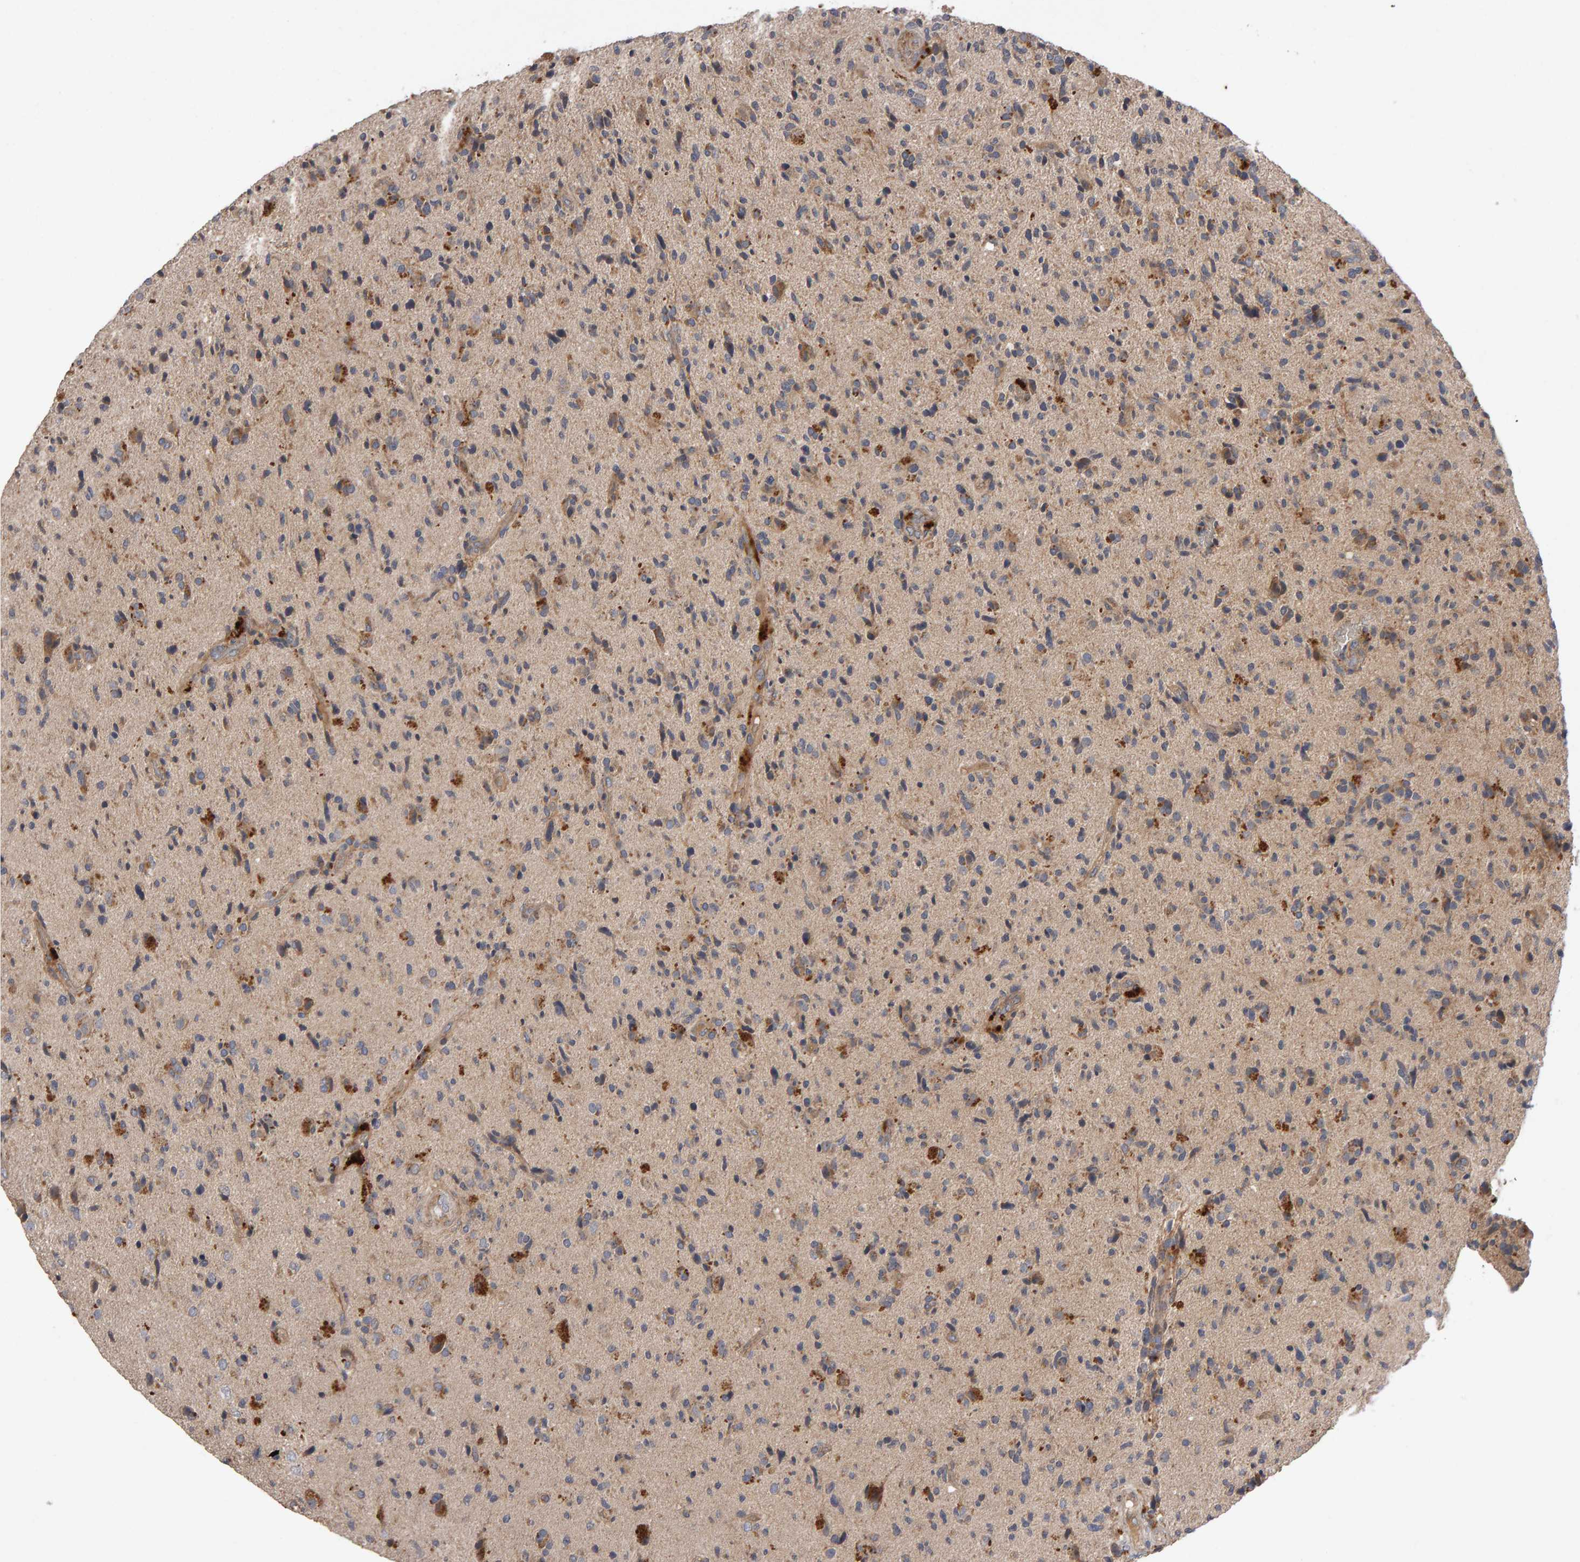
{"staining": {"intensity": "weak", "quantity": "25%-75%", "location": "cytoplasmic/membranous"}, "tissue": "glioma", "cell_type": "Tumor cells", "image_type": "cancer", "snomed": [{"axis": "morphology", "description": "Glioma, malignant, High grade"}, {"axis": "topography", "description": "Brain"}], "caption": "A micrograph of human glioma stained for a protein shows weak cytoplasmic/membranous brown staining in tumor cells.", "gene": "PGS1", "patient": {"sex": "male", "age": 72}}